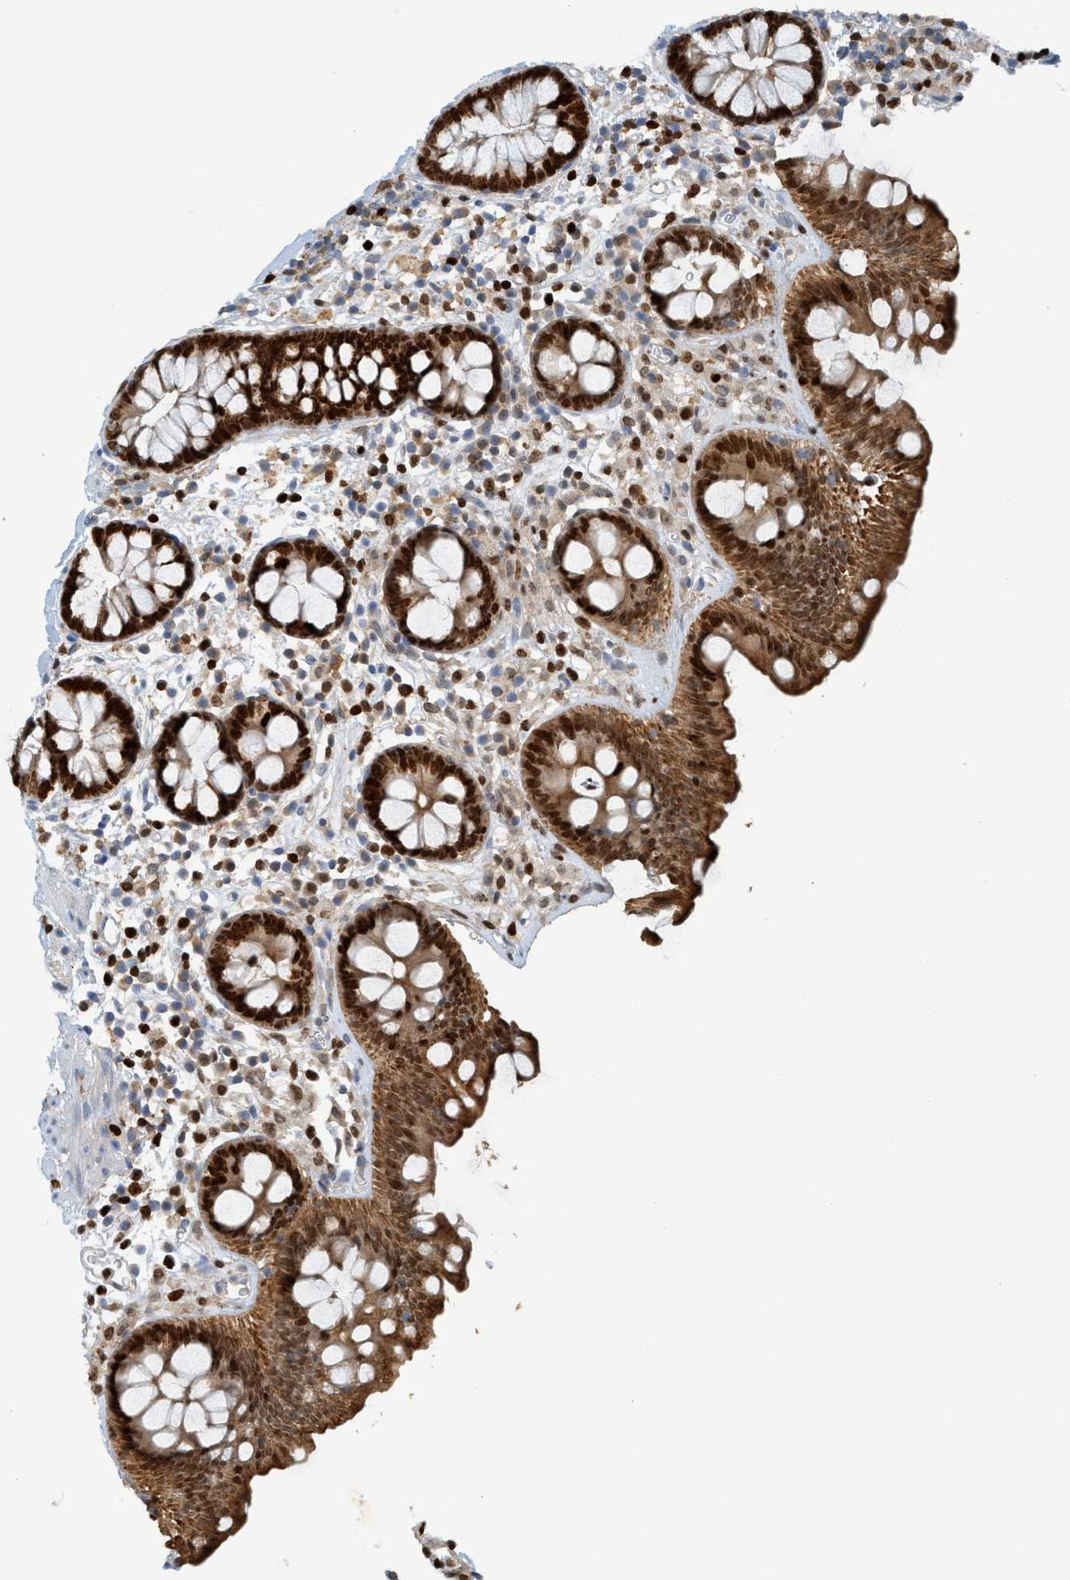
{"staining": {"intensity": "negative", "quantity": "none", "location": "none"}, "tissue": "colon", "cell_type": "Endothelial cells", "image_type": "normal", "snomed": [{"axis": "morphology", "description": "Normal tissue, NOS"}, {"axis": "topography", "description": "Colon"}], "caption": "High power microscopy photomicrograph of an IHC image of normal colon, revealing no significant expression in endothelial cells.", "gene": "SH3D19", "patient": {"sex": "female", "age": 80}}